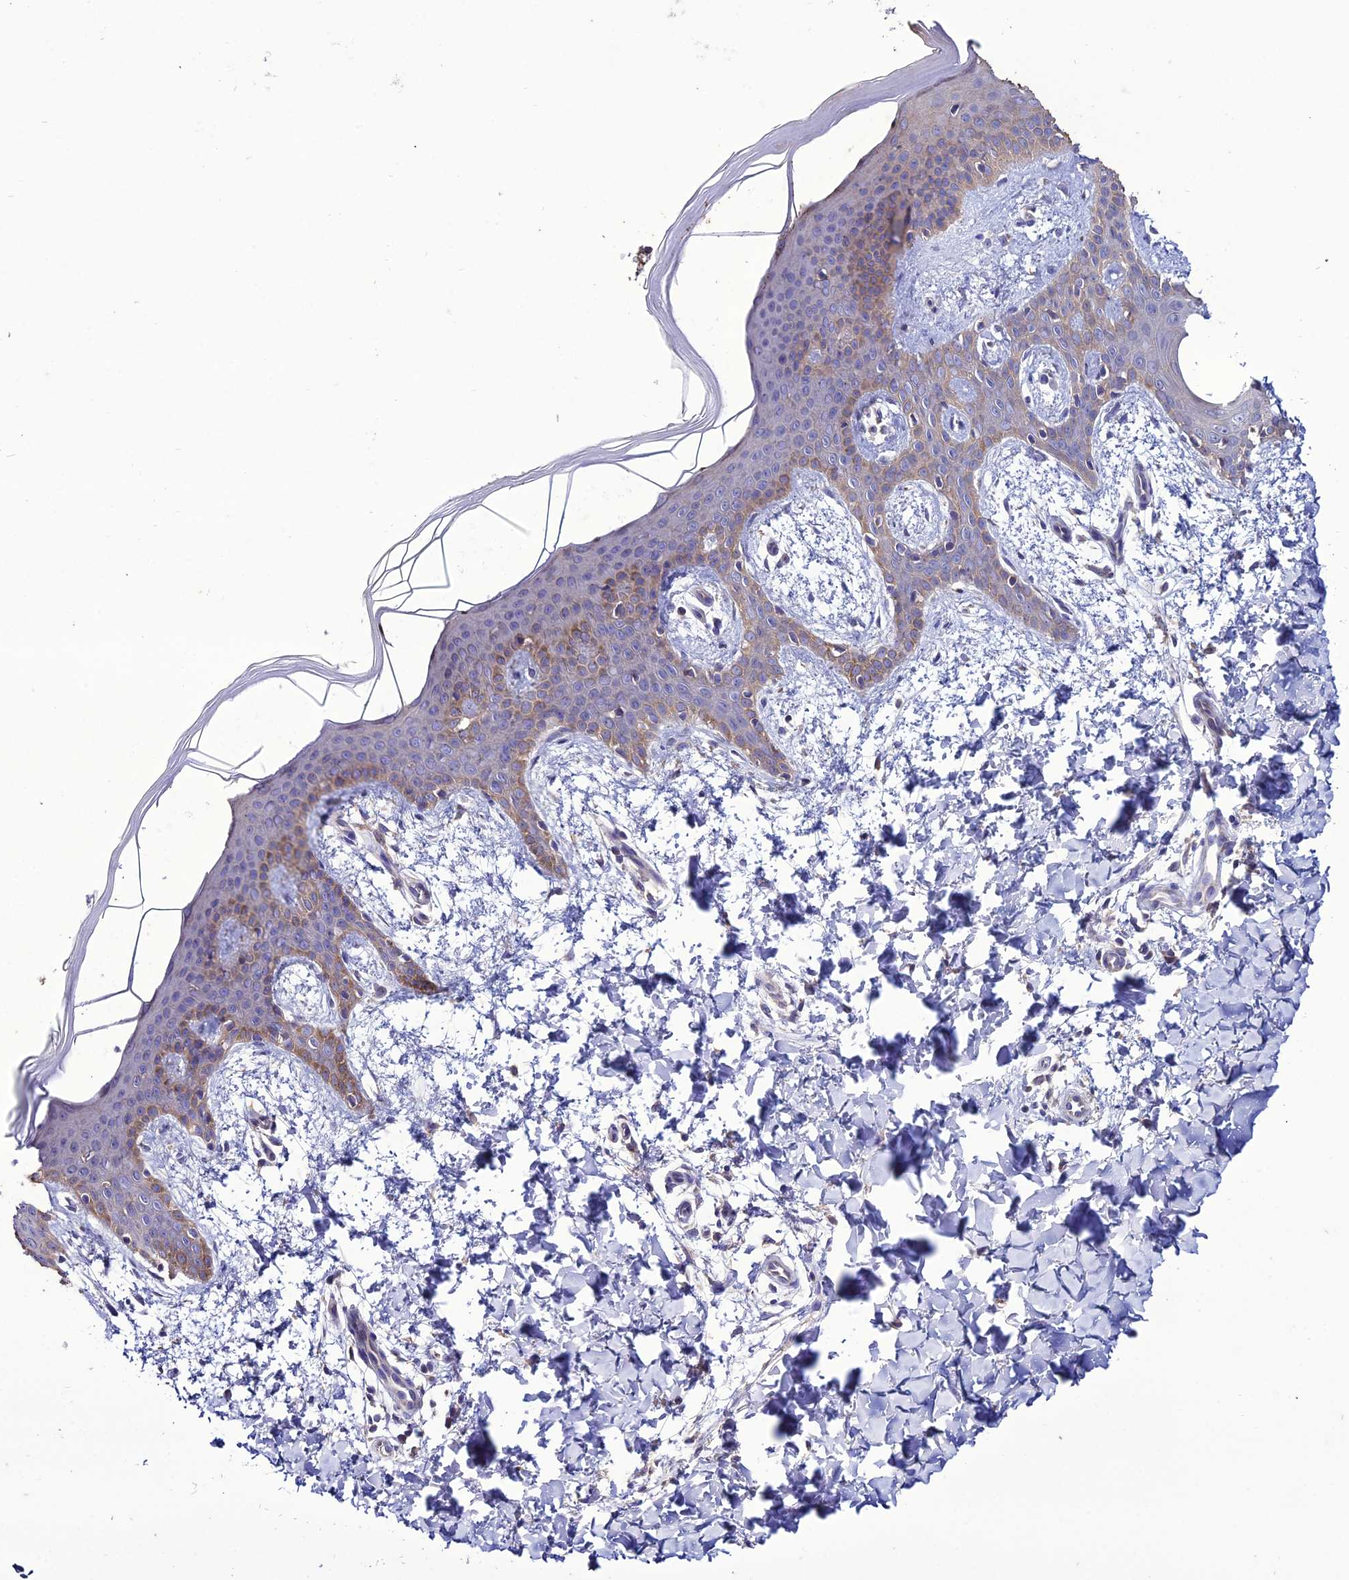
{"staining": {"intensity": "weak", "quantity": ">75%", "location": "cytoplasmic/membranous"}, "tissue": "skin", "cell_type": "Fibroblasts", "image_type": "normal", "snomed": [{"axis": "morphology", "description": "Normal tissue, NOS"}, {"axis": "topography", "description": "Skin"}], "caption": "This image reveals normal skin stained with immunohistochemistry (IHC) to label a protein in brown. The cytoplasmic/membranous of fibroblasts show weak positivity for the protein. Nuclei are counter-stained blue.", "gene": "HOGA1", "patient": {"sex": "male", "age": 36}}